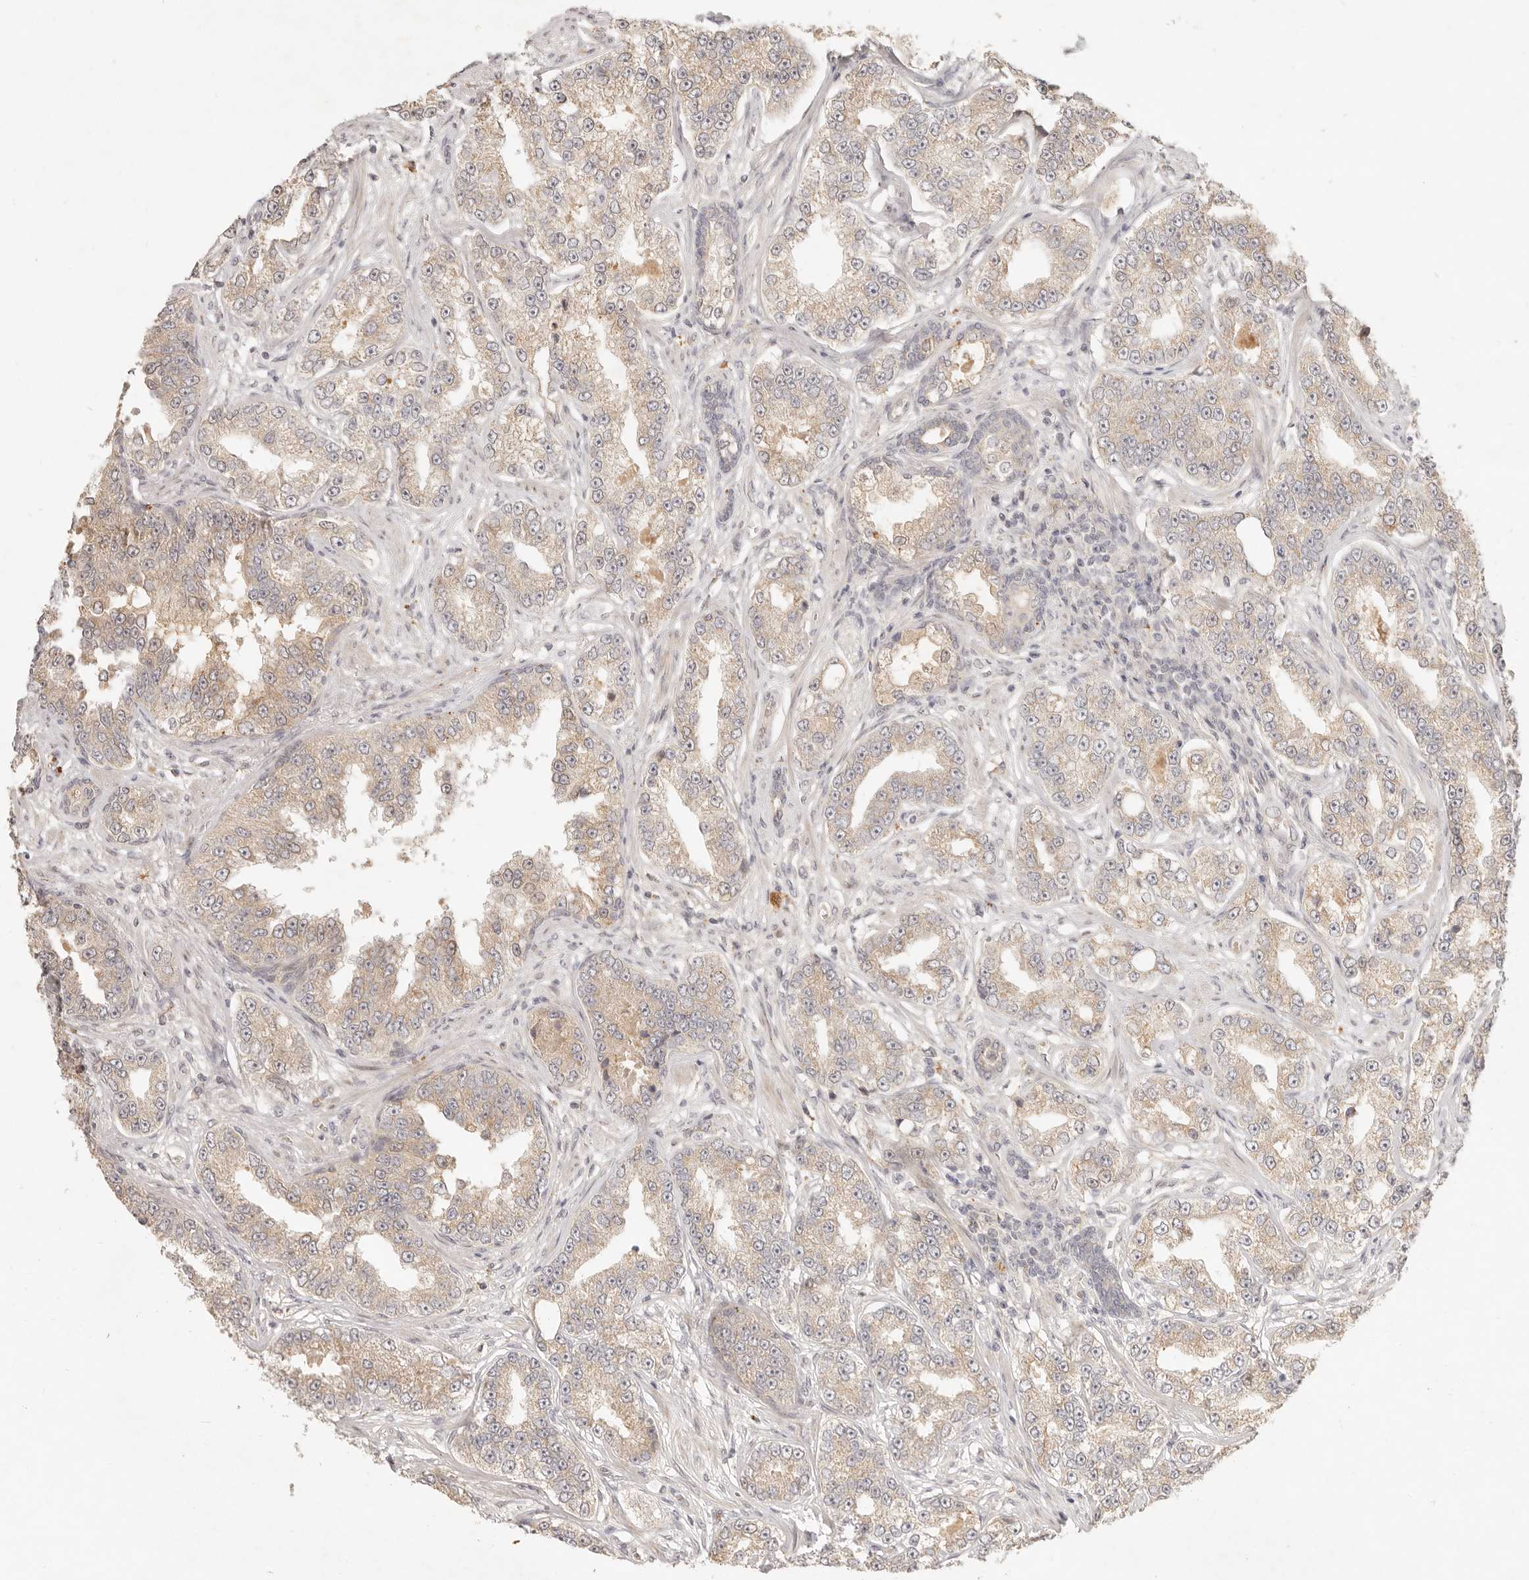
{"staining": {"intensity": "weak", "quantity": ">75%", "location": "cytoplasmic/membranous"}, "tissue": "prostate cancer", "cell_type": "Tumor cells", "image_type": "cancer", "snomed": [{"axis": "morphology", "description": "Normal tissue, NOS"}, {"axis": "morphology", "description": "Adenocarcinoma, High grade"}, {"axis": "topography", "description": "Prostate"}], "caption": "High-magnification brightfield microscopy of adenocarcinoma (high-grade) (prostate) stained with DAB (3,3'-diaminobenzidine) (brown) and counterstained with hematoxylin (blue). tumor cells exhibit weak cytoplasmic/membranous positivity is seen in about>75% of cells. (brown staining indicates protein expression, while blue staining denotes nuclei).", "gene": "UBXN11", "patient": {"sex": "male", "age": 83}}